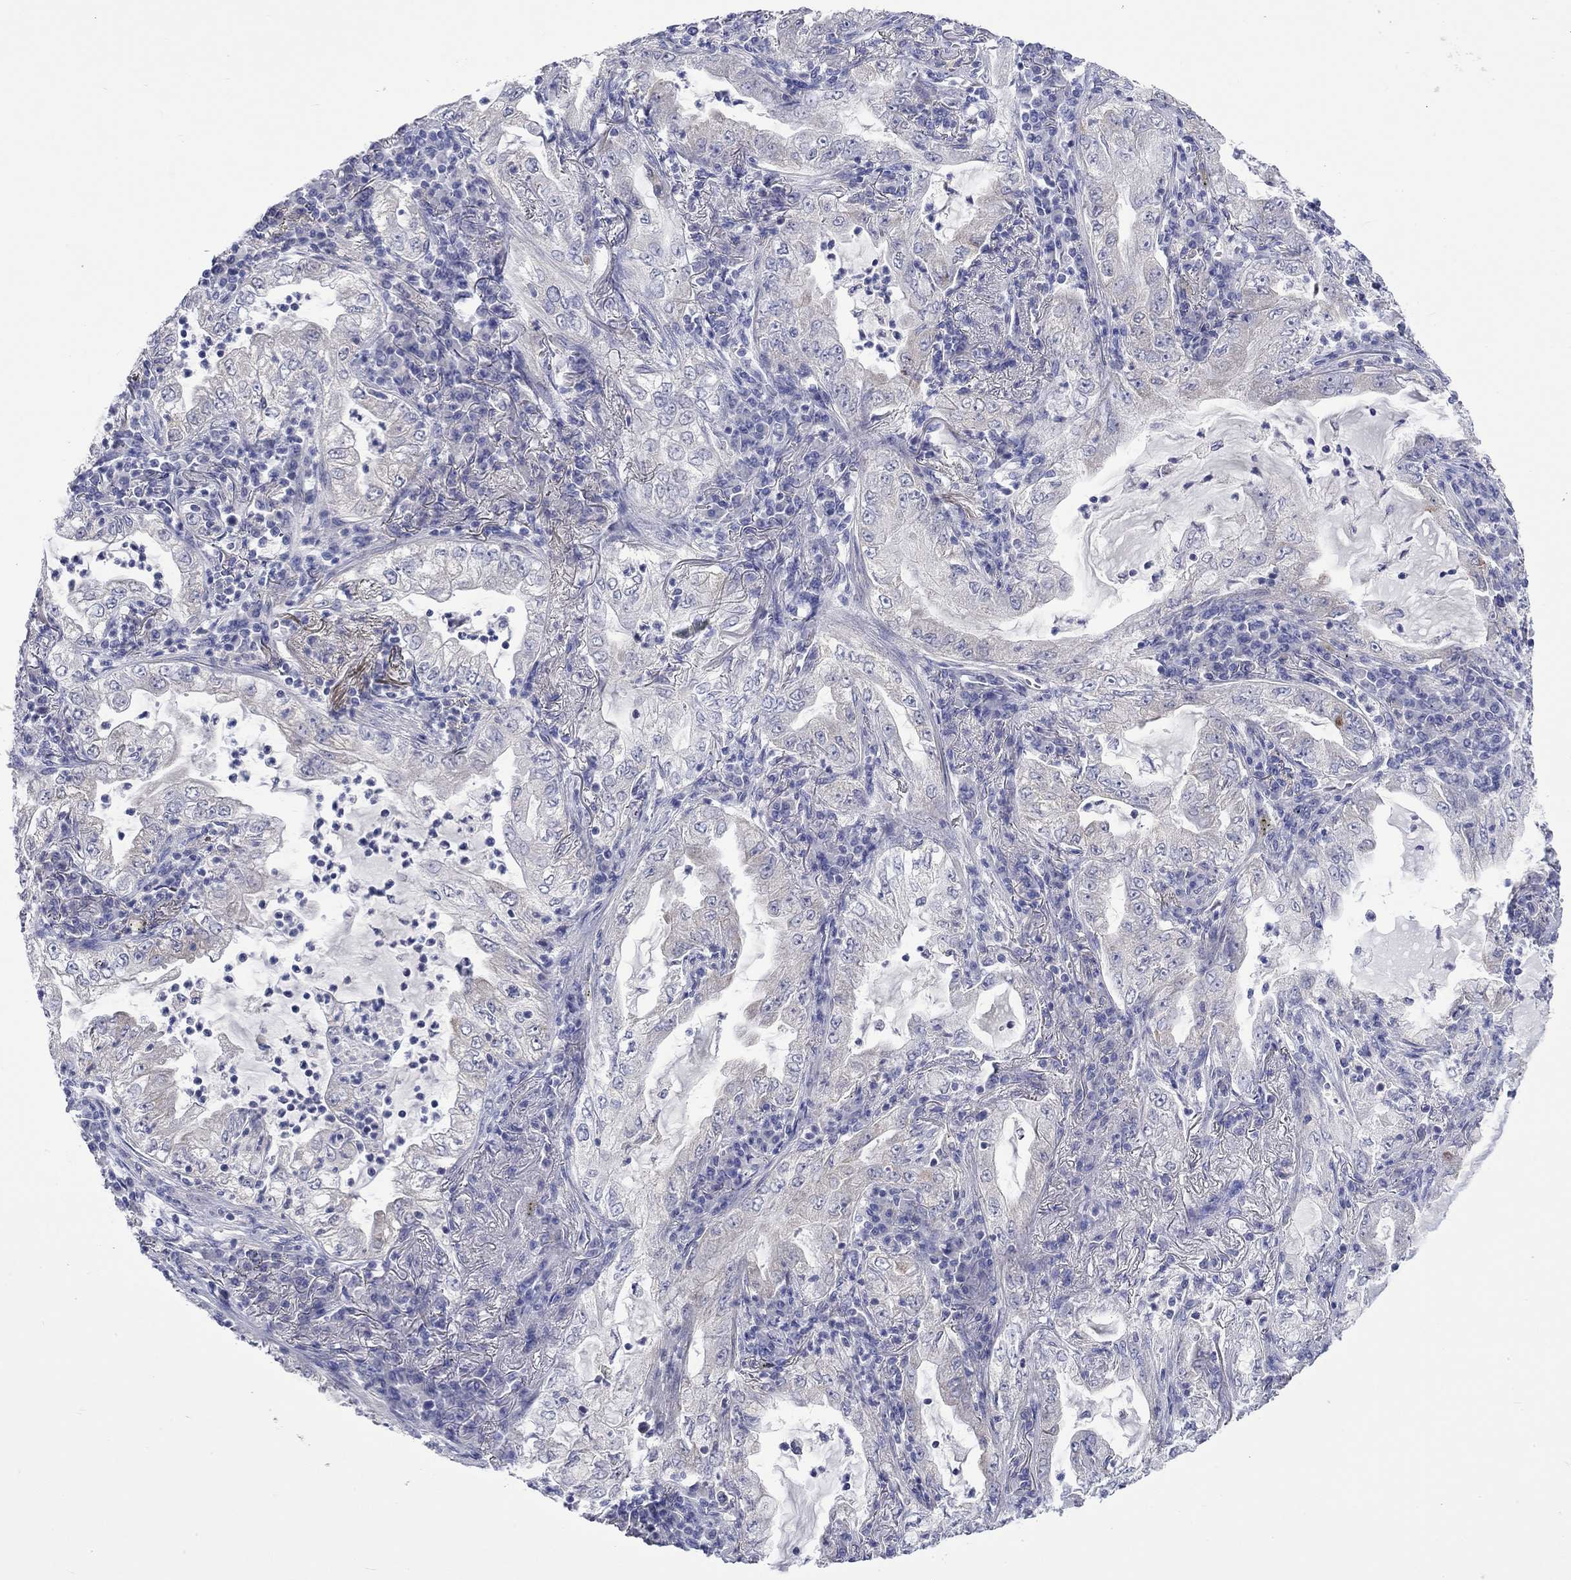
{"staining": {"intensity": "negative", "quantity": "none", "location": "none"}, "tissue": "lung cancer", "cell_type": "Tumor cells", "image_type": "cancer", "snomed": [{"axis": "morphology", "description": "Adenocarcinoma, NOS"}, {"axis": "topography", "description": "Lung"}], "caption": "DAB (3,3'-diaminobenzidine) immunohistochemical staining of lung cancer (adenocarcinoma) displays no significant positivity in tumor cells.", "gene": "CERS1", "patient": {"sex": "female", "age": 73}}